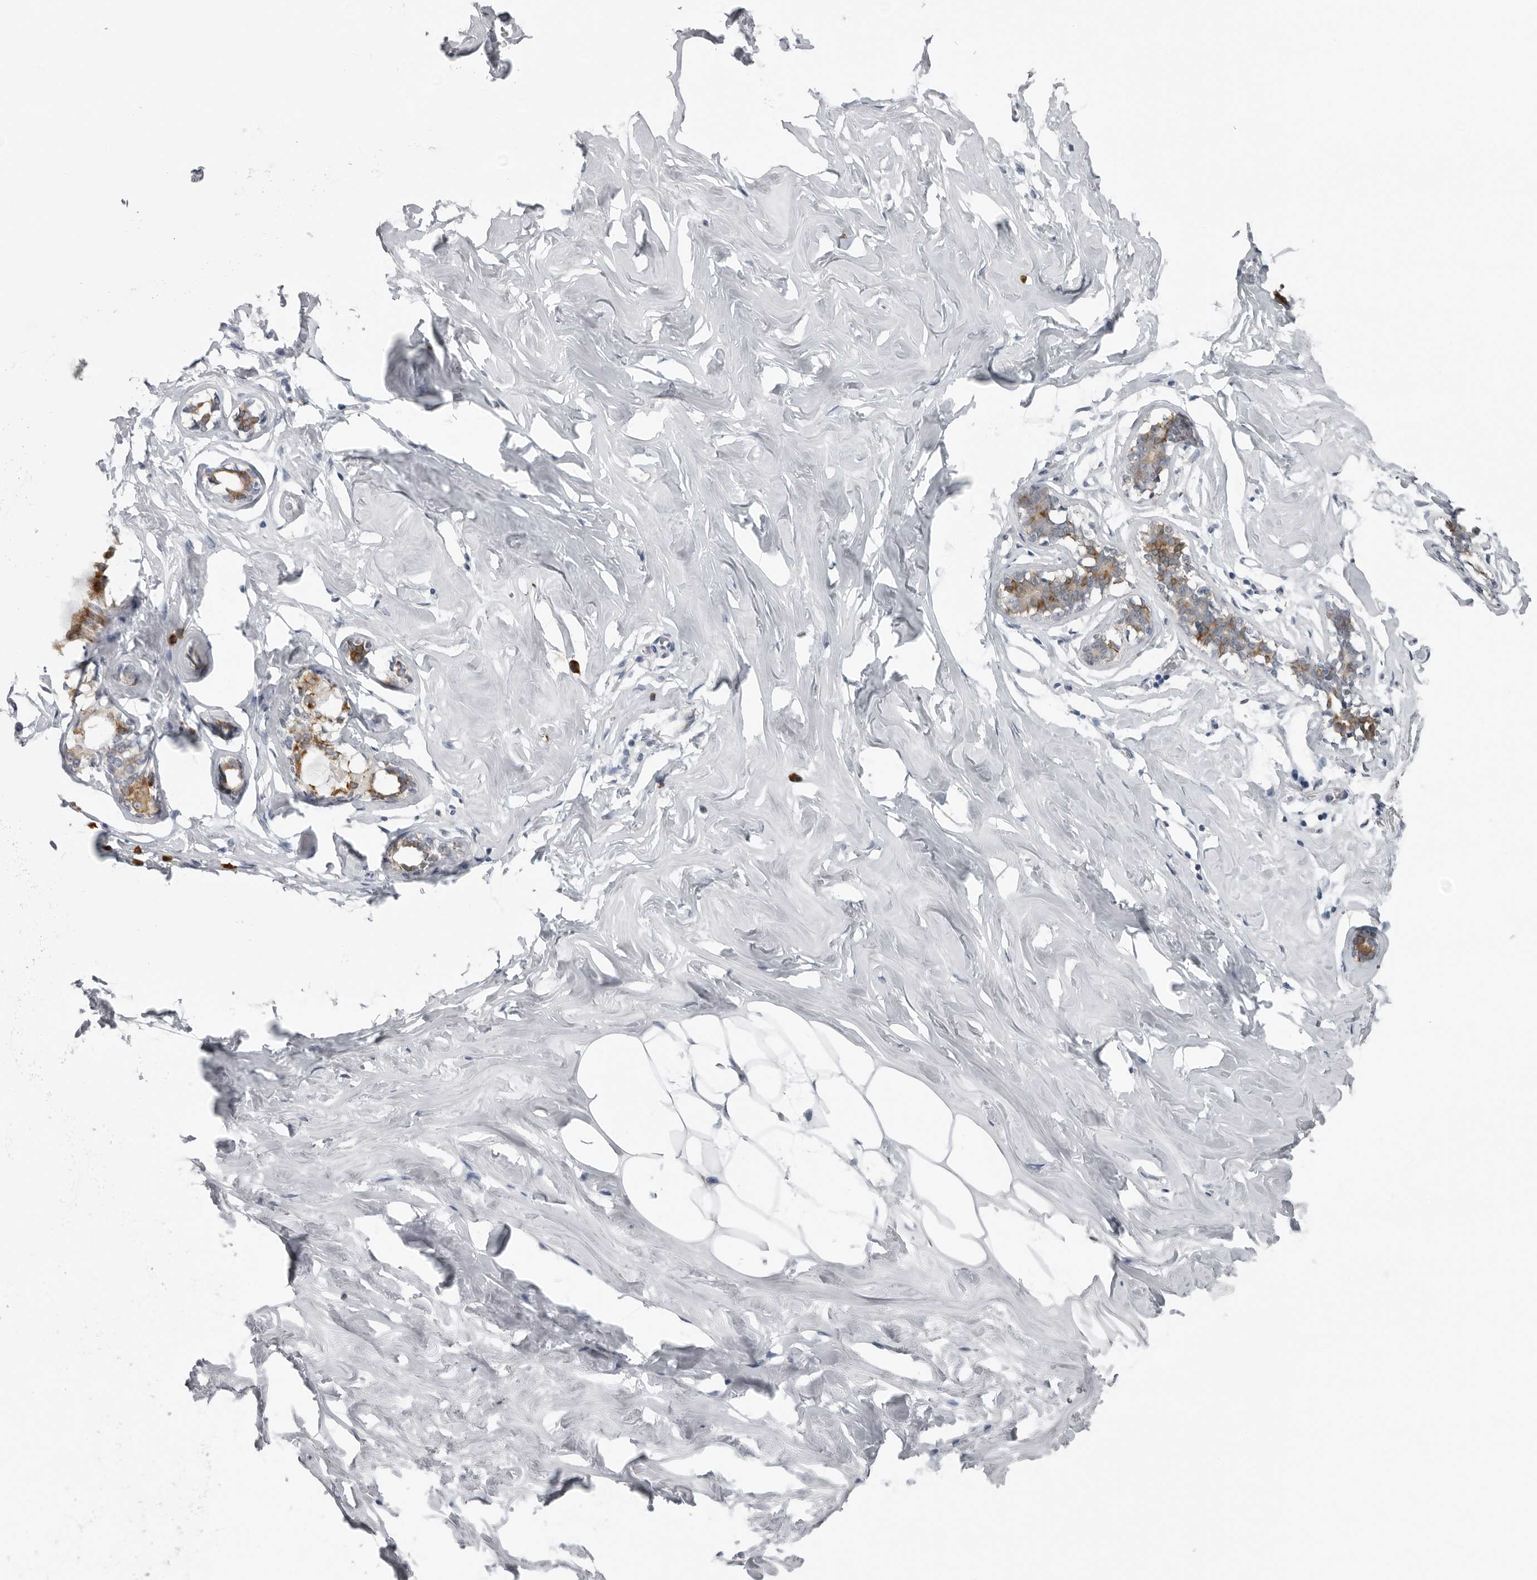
{"staining": {"intensity": "negative", "quantity": "none", "location": "none"}, "tissue": "adipose tissue", "cell_type": "Adipocytes", "image_type": "normal", "snomed": [{"axis": "morphology", "description": "Normal tissue, NOS"}, {"axis": "morphology", "description": "Fibrosis, NOS"}, {"axis": "topography", "description": "Breast"}, {"axis": "topography", "description": "Adipose tissue"}], "caption": "Adipose tissue stained for a protein using immunohistochemistry (IHC) demonstrates no staining adipocytes.", "gene": "ALPK2", "patient": {"sex": "female", "age": 39}}